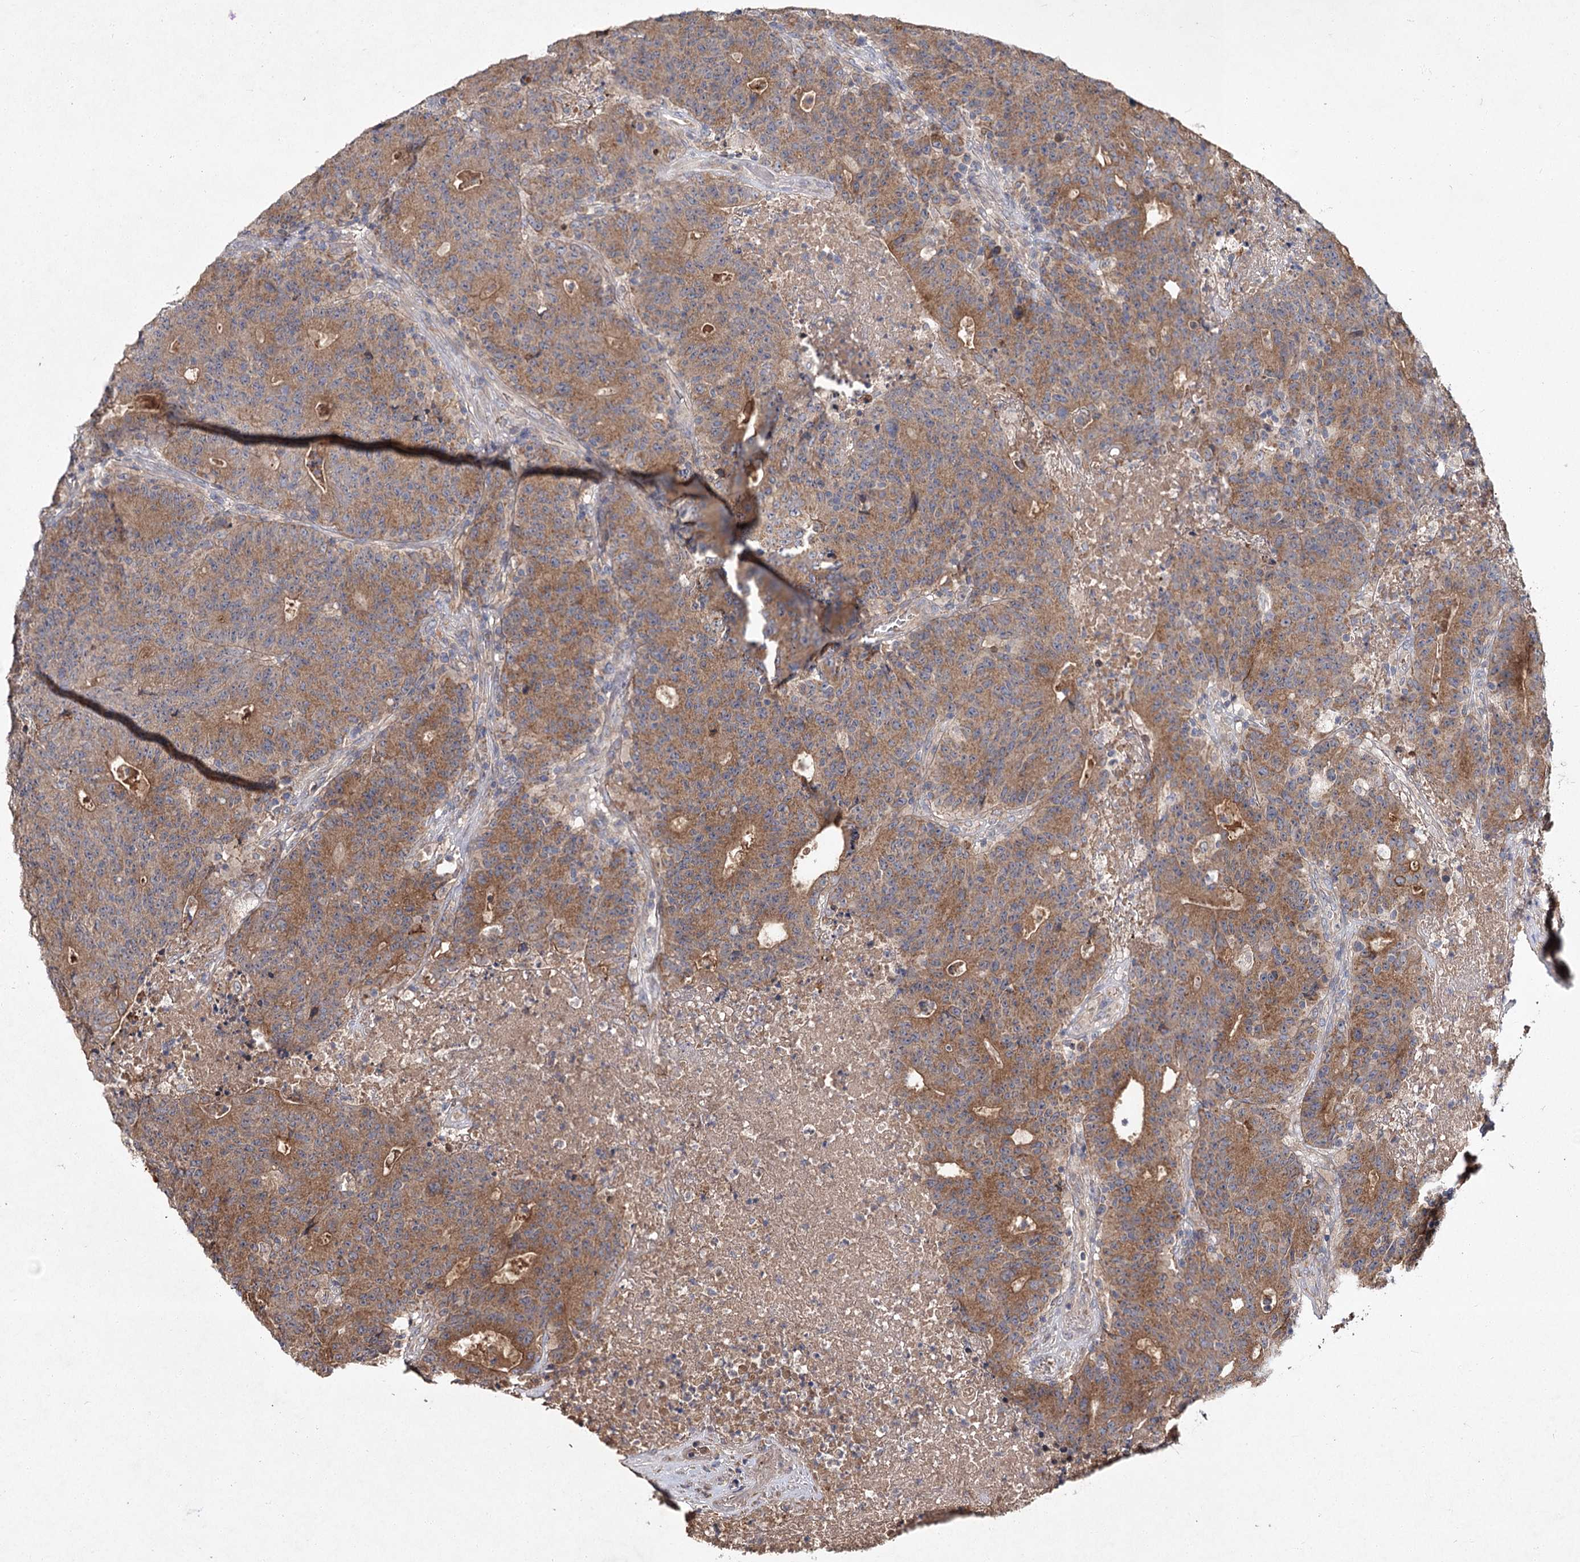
{"staining": {"intensity": "moderate", "quantity": ">75%", "location": "cytoplasmic/membranous"}, "tissue": "colorectal cancer", "cell_type": "Tumor cells", "image_type": "cancer", "snomed": [{"axis": "morphology", "description": "Adenocarcinoma, NOS"}, {"axis": "topography", "description": "Colon"}], "caption": "DAB immunohistochemical staining of human colorectal cancer displays moderate cytoplasmic/membranous protein positivity in approximately >75% of tumor cells.", "gene": "MFN1", "patient": {"sex": "female", "age": 75}}